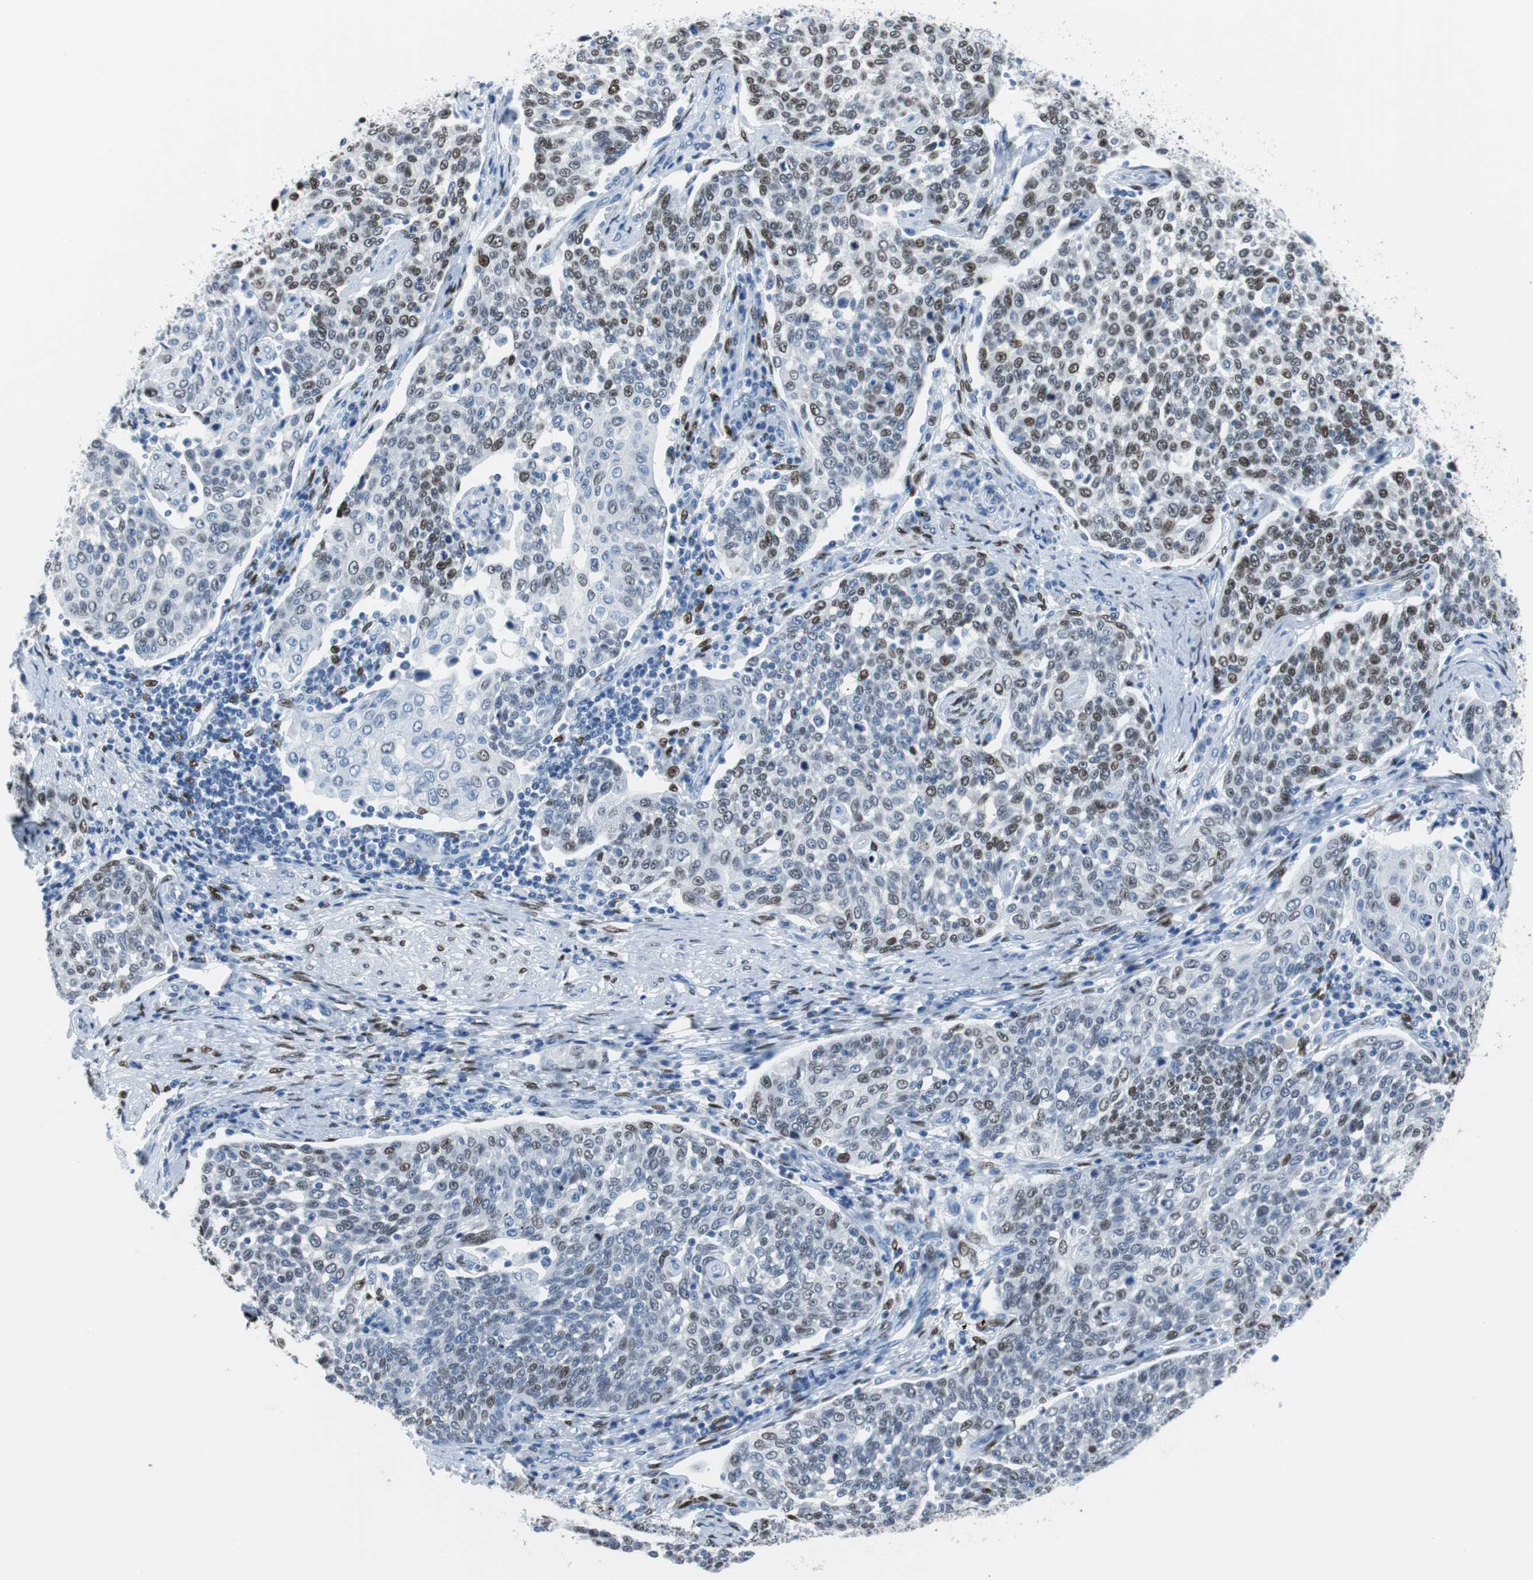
{"staining": {"intensity": "moderate", "quantity": "25%-75%", "location": "nuclear"}, "tissue": "cervical cancer", "cell_type": "Tumor cells", "image_type": "cancer", "snomed": [{"axis": "morphology", "description": "Squamous cell carcinoma, NOS"}, {"axis": "topography", "description": "Cervix"}], "caption": "Cervical cancer (squamous cell carcinoma) stained with DAB immunohistochemistry demonstrates medium levels of moderate nuclear staining in approximately 25%-75% of tumor cells. The staining was performed using DAB (3,3'-diaminobenzidine) to visualize the protein expression in brown, while the nuclei were stained in blue with hematoxylin (Magnification: 20x).", "gene": "JUN", "patient": {"sex": "female", "age": 34}}